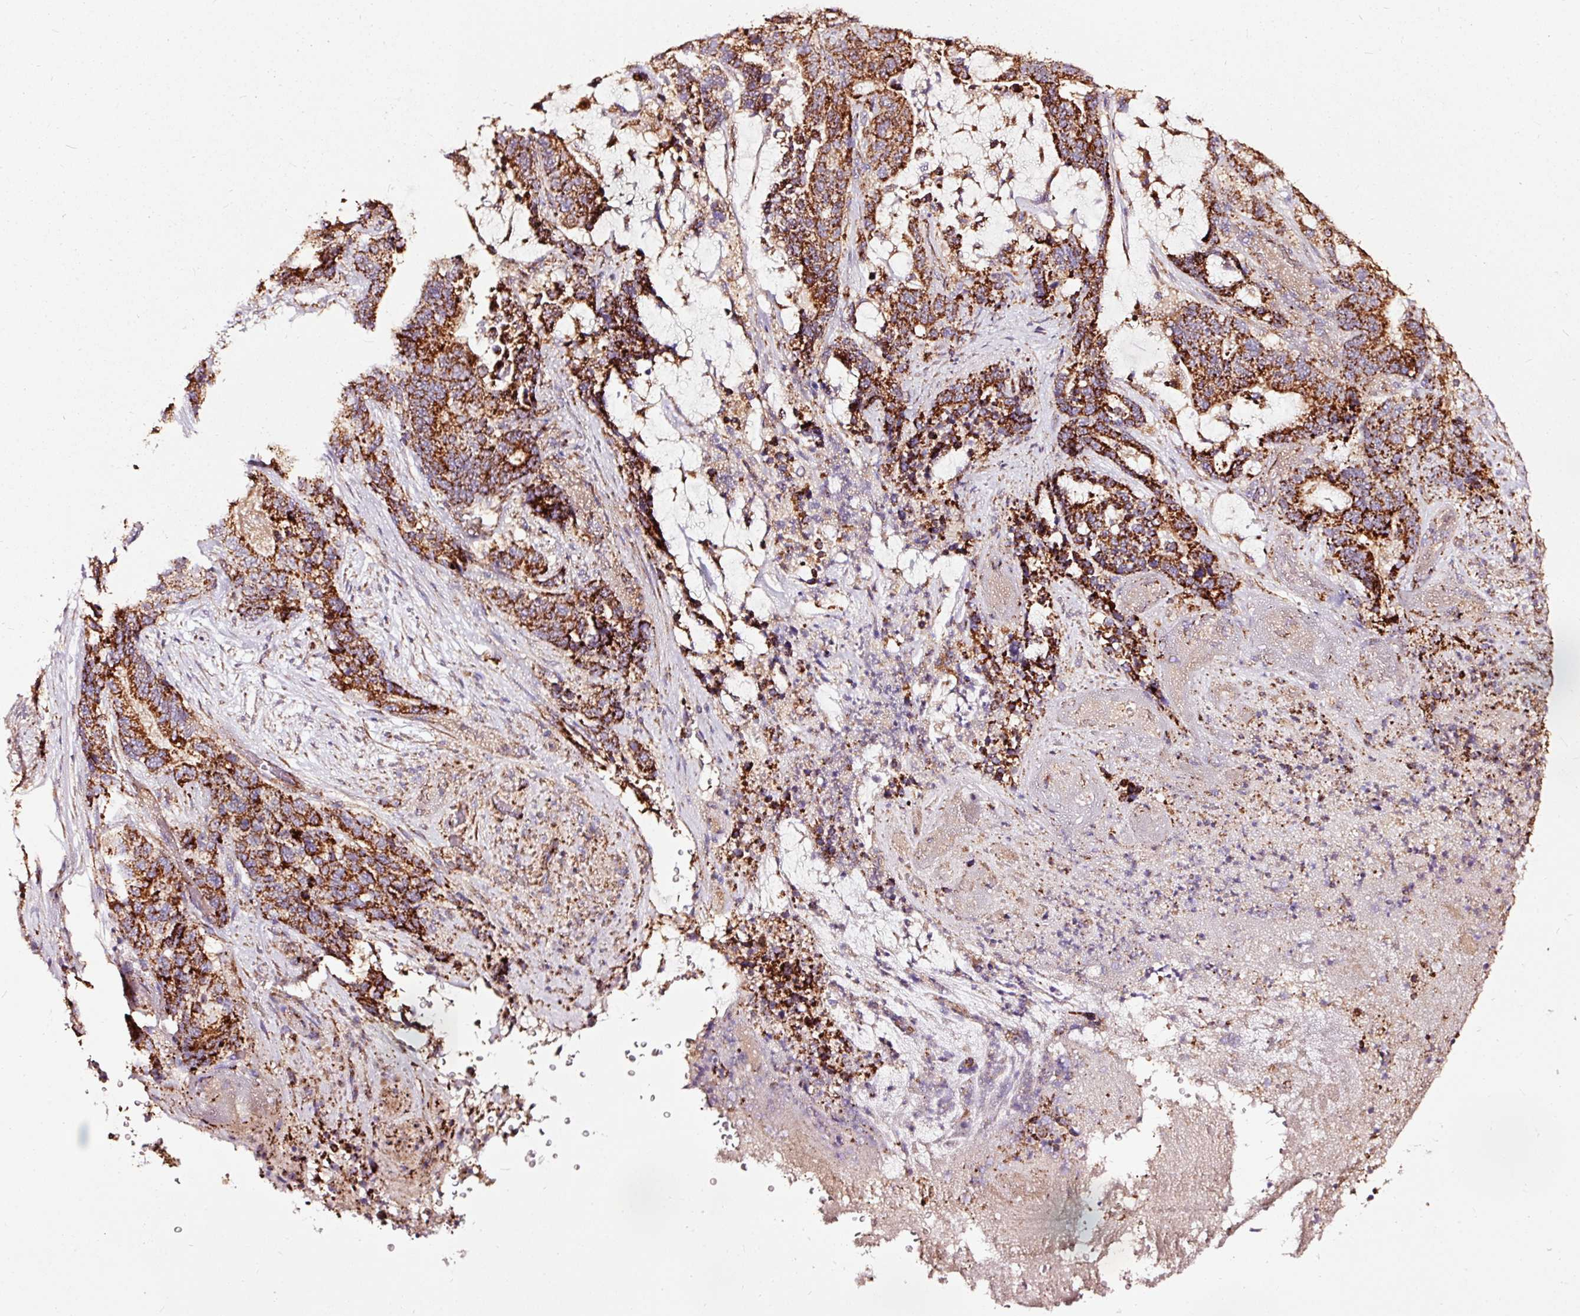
{"staining": {"intensity": "strong", "quantity": ">75%", "location": "cytoplasmic/membranous"}, "tissue": "stomach cancer", "cell_type": "Tumor cells", "image_type": "cancer", "snomed": [{"axis": "morphology", "description": "Normal tissue, NOS"}, {"axis": "morphology", "description": "Adenocarcinoma, NOS"}, {"axis": "topography", "description": "Stomach"}], "caption": "Approximately >75% of tumor cells in adenocarcinoma (stomach) reveal strong cytoplasmic/membranous protein staining as visualized by brown immunohistochemical staining.", "gene": "TPM1", "patient": {"sex": "female", "age": 64}}